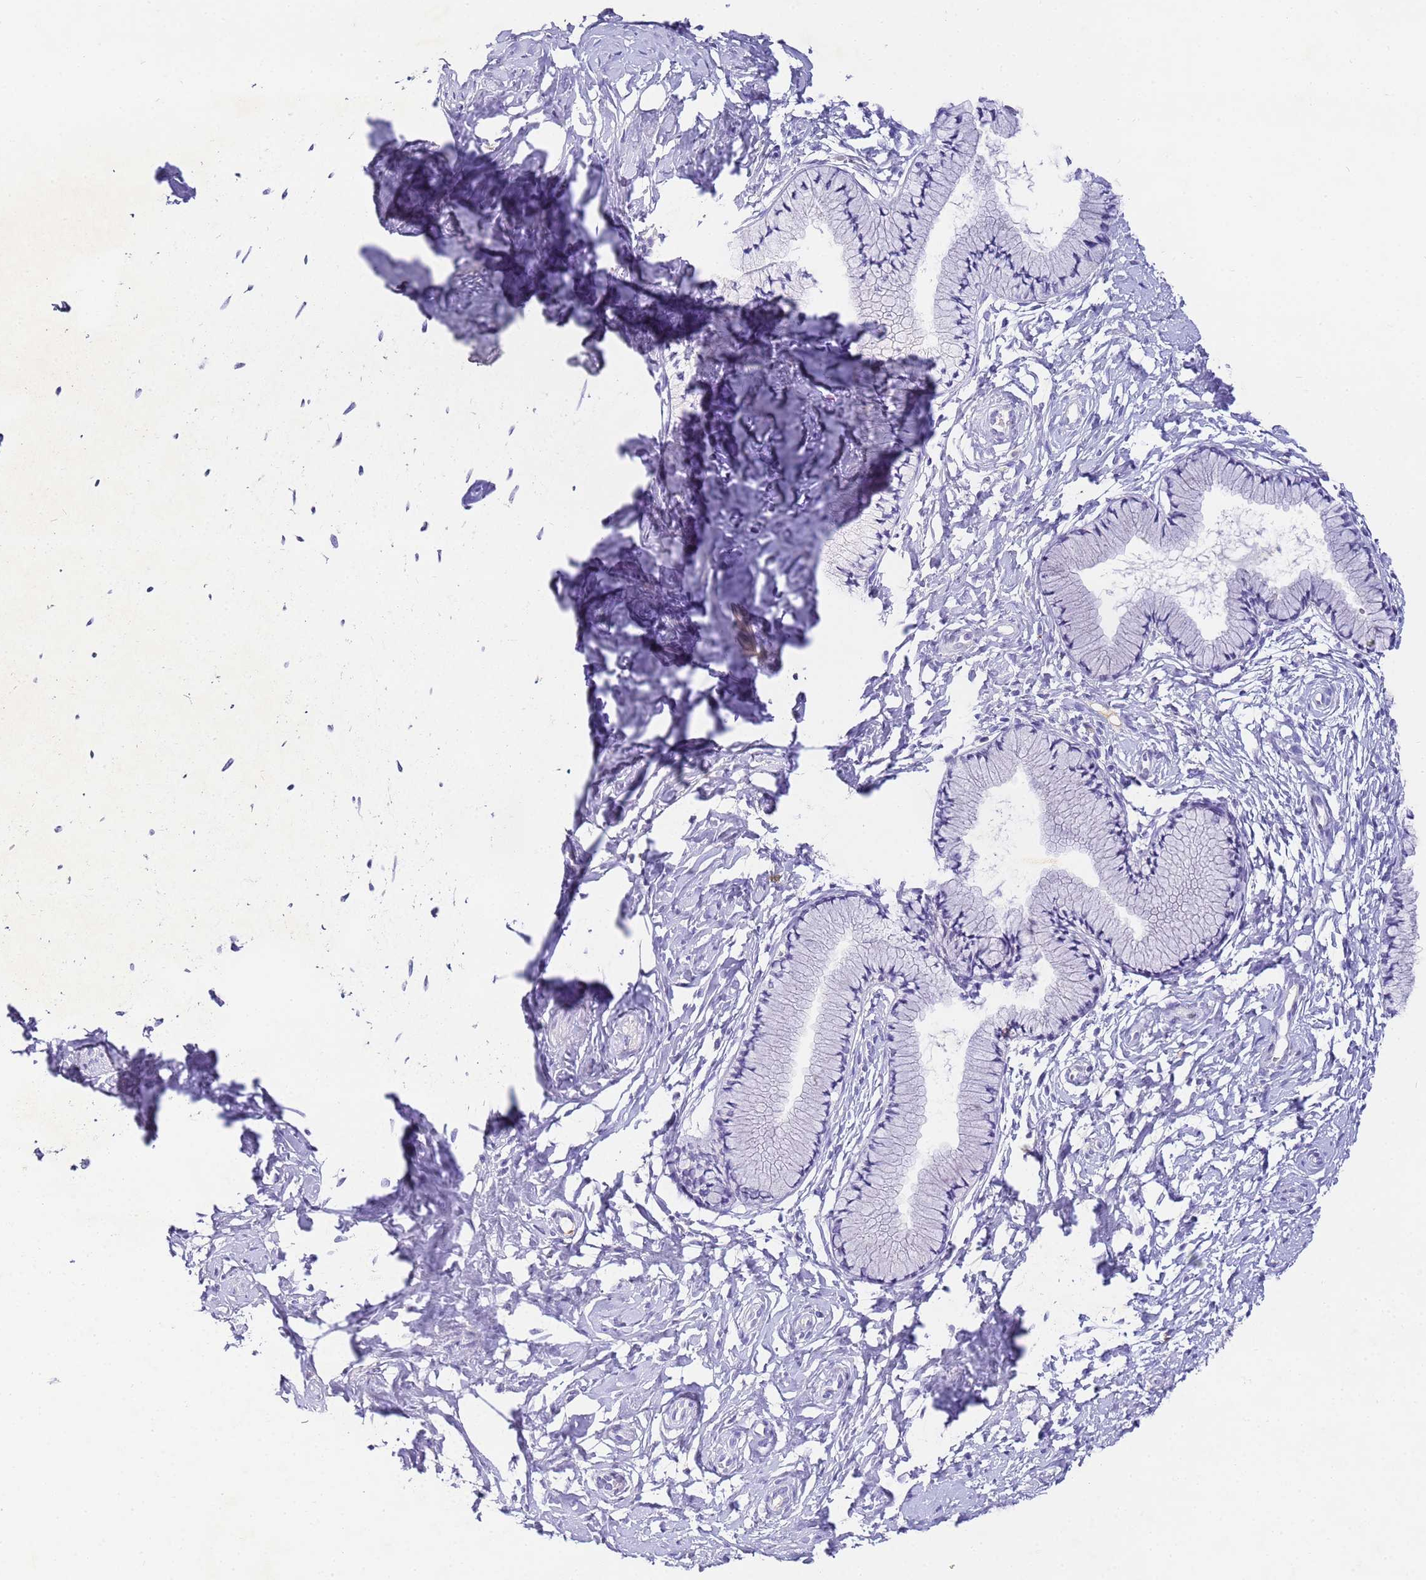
{"staining": {"intensity": "negative", "quantity": "none", "location": "none"}, "tissue": "cervix", "cell_type": "Glandular cells", "image_type": "normal", "snomed": [{"axis": "morphology", "description": "Normal tissue, NOS"}, {"axis": "topography", "description": "Cervix"}], "caption": "Immunohistochemical staining of unremarkable cervix shows no significant staining in glandular cells. Brightfield microscopy of IHC stained with DAB (3,3'-diaminobenzidine) (brown) and hematoxylin (blue), captured at high magnification.", "gene": "CFHR1", "patient": {"sex": "female", "age": 33}}